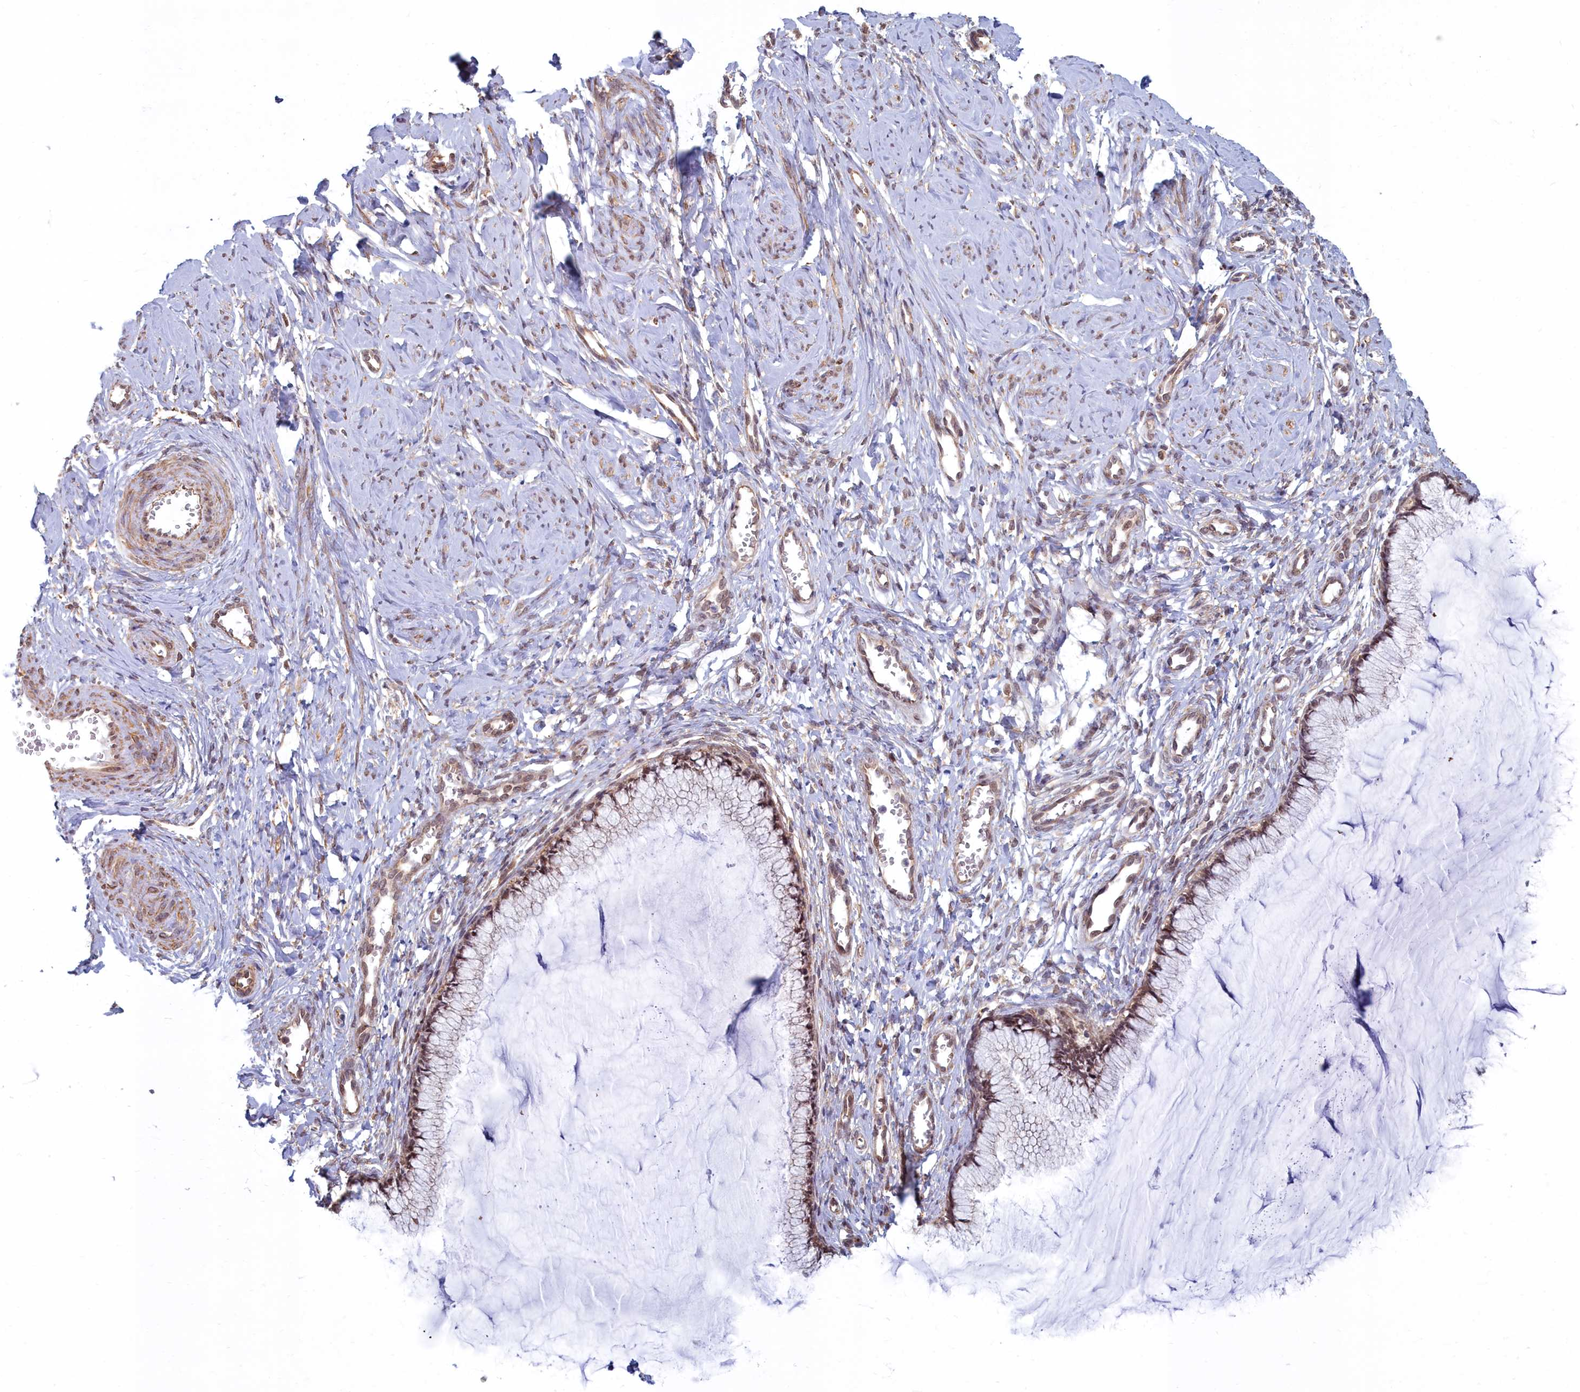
{"staining": {"intensity": "weak", "quantity": ">75%", "location": "nuclear"}, "tissue": "cervix", "cell_type": "Glandular cells", "image_type": "normal", "snomed": [{"axis": "morphology", "description": "Normal tissue, NOS"}, {"axis": "morphology", "description": "Adenocarcinoma, NOS"}, {"axis": "topography", "description": "Cervix"}], "caption": "Immunohistochemical staining of benign human cervix reveals low levels of weak nuclear staining in approximately >75% of glandular cells.", "gene": "MAK16", "patient": {"sex": "female", "age": 29}}